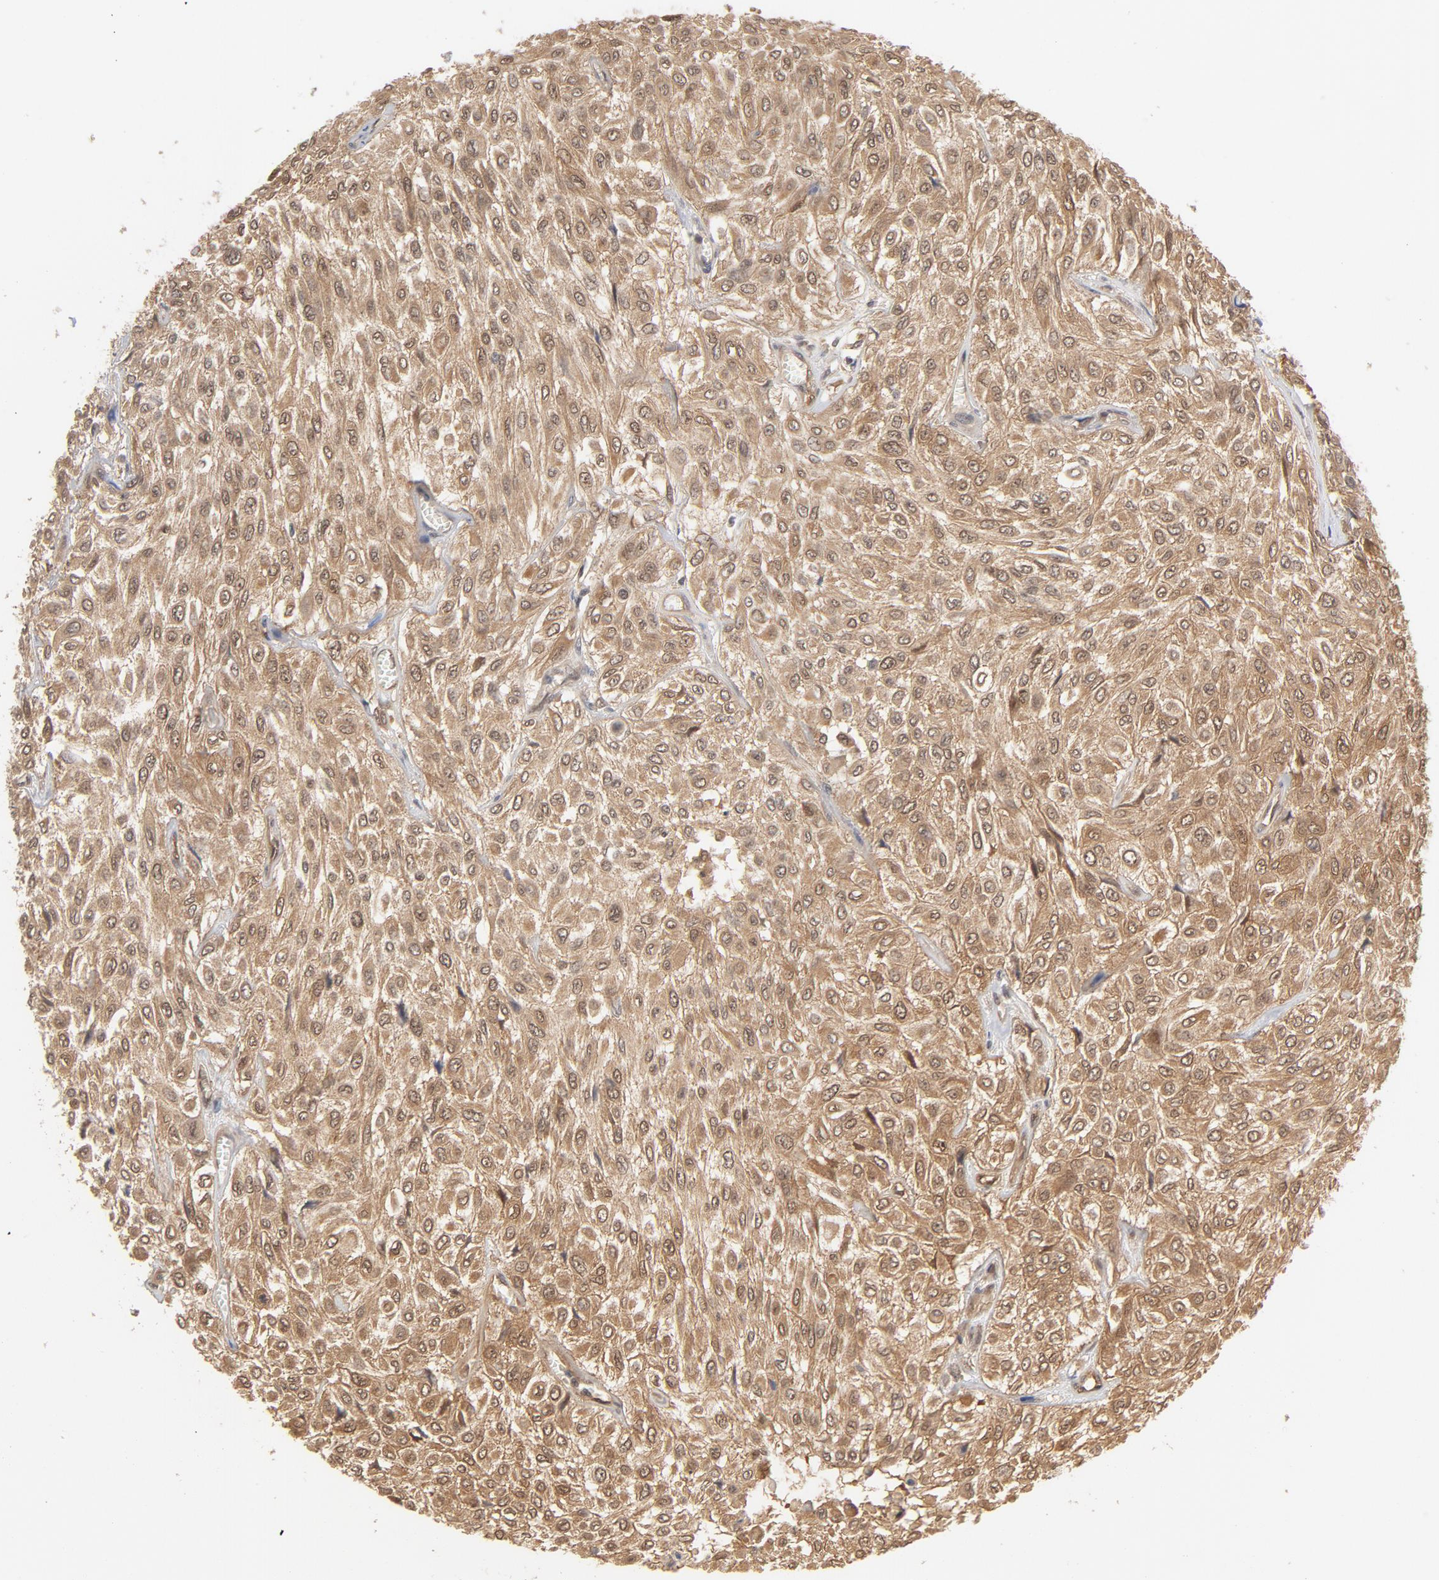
{"staining": {"intensity": "moderate", "quantity": ">75%", "location": "cytoplasmic/membranous"}, "tissue": "urothelial cancer", "cell_type": "Tumor cells", "image_type": "cancer", "snomed": [{"axis": "morphology", "description": "Urothelial carcinoma, High grade"}, {"axis": "topography", "description": "Urinary bladder"}], "caption": "Human urothelial carcinoma (high-grade) stained with a brown dye exhibits moderate cytoplasmic/membranous positive positivity in approximately >75% of tumor cells.", "gene": "CDC37", "patient": {"sex": "male", "age": 57}}